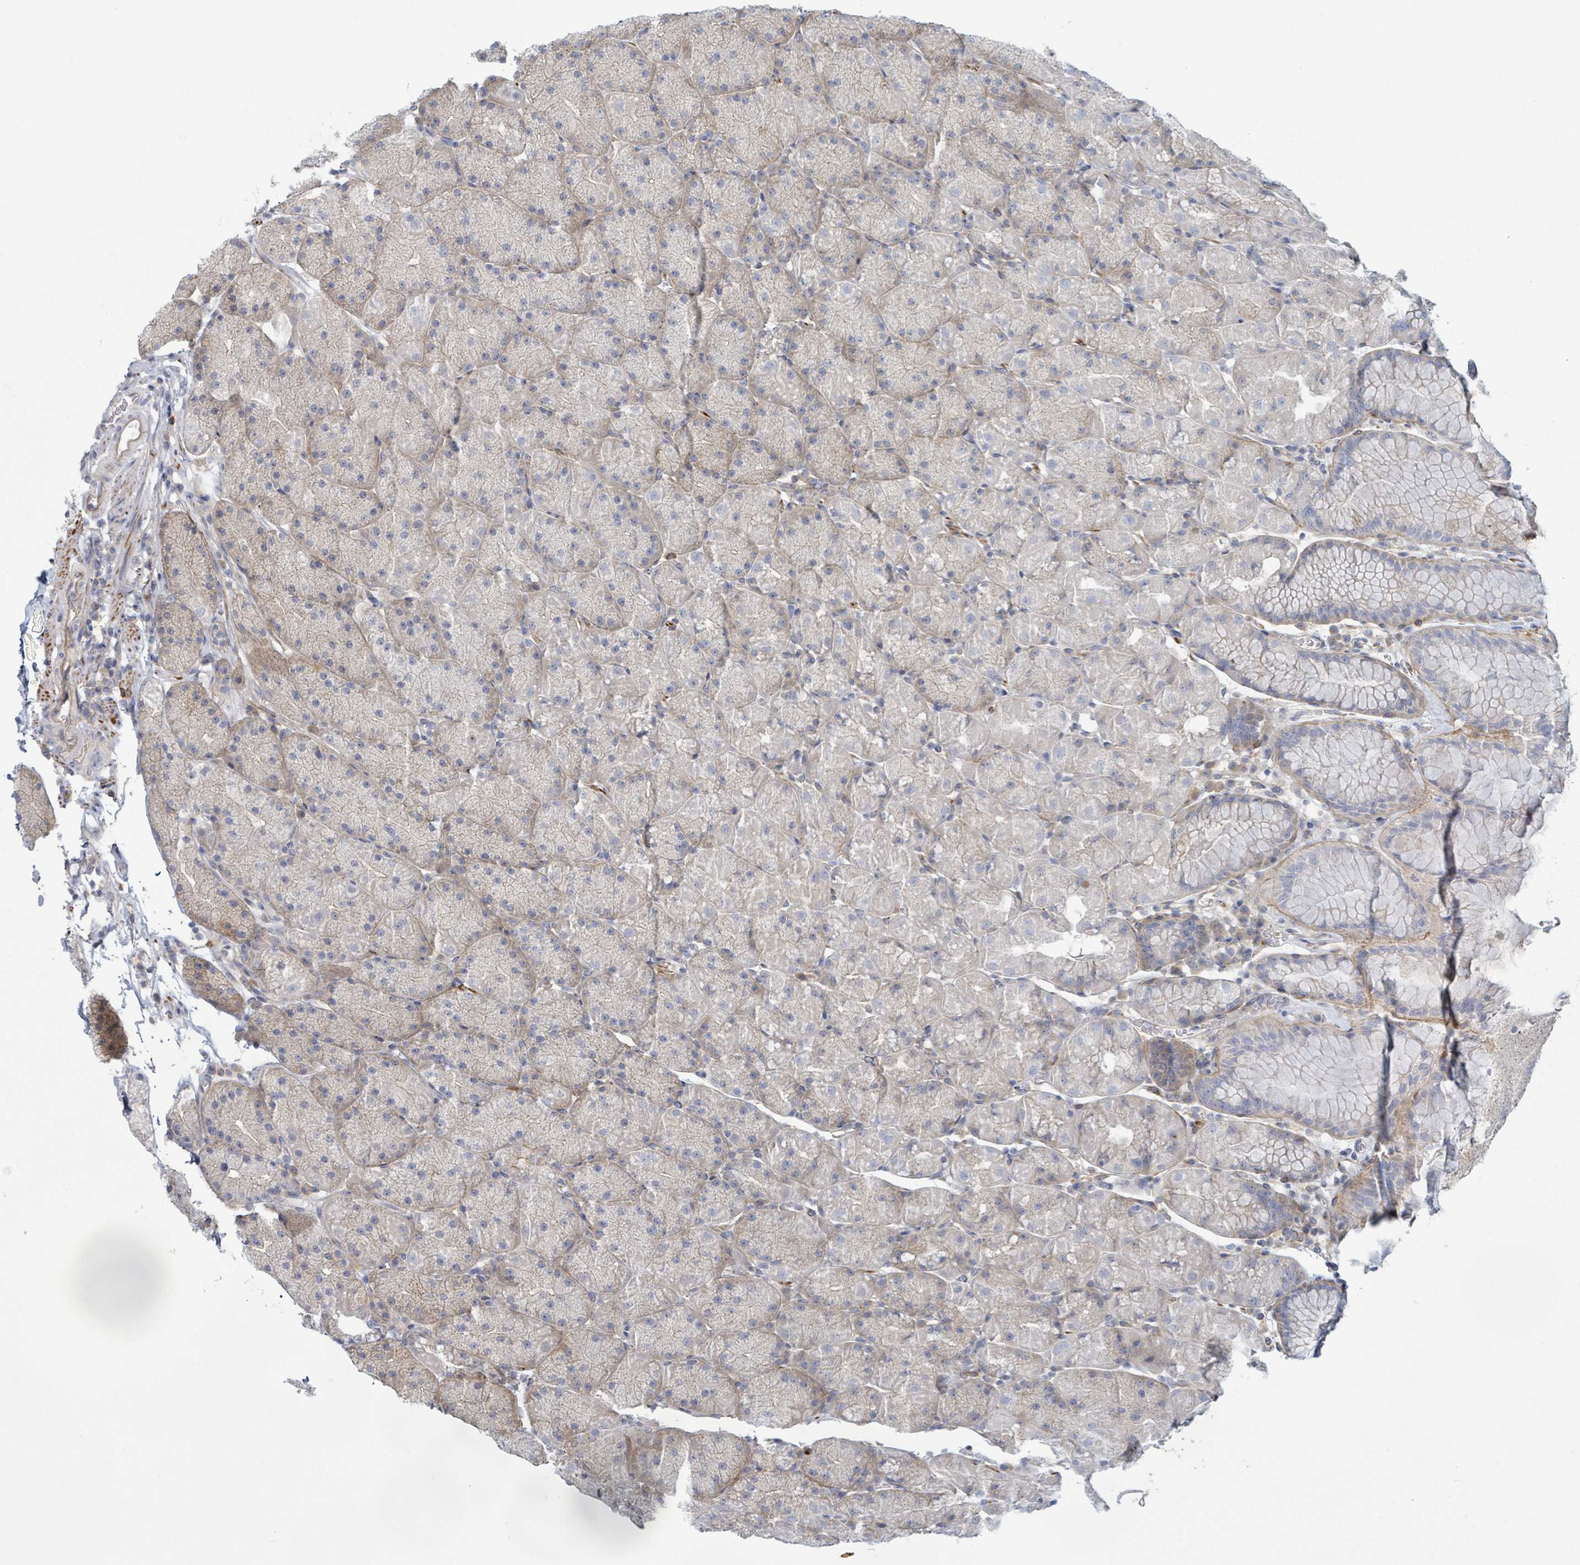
{"staining": {"intensity": "weak", "quantity": "<25%", "location": "cytoplasmic/membranous"}, "tissue": "stomach", "cell_type": "Glandular cells", "image_type": "normal", "snomed": [{"axis": "morphology", "description": "Normal tissue, NOS"}, {"axis": "topography", "description": "Stomach, upper"}, {"axis": "topography", "description": "Stomach, lower"}], "caption": "Immunohistochemistry micrograph of normal human stomach stained for a protein (brown), which demonstrates no staining in glandular cells.", "gene": "COL13A1", "patient": {"sex": "male", "age": 67}}